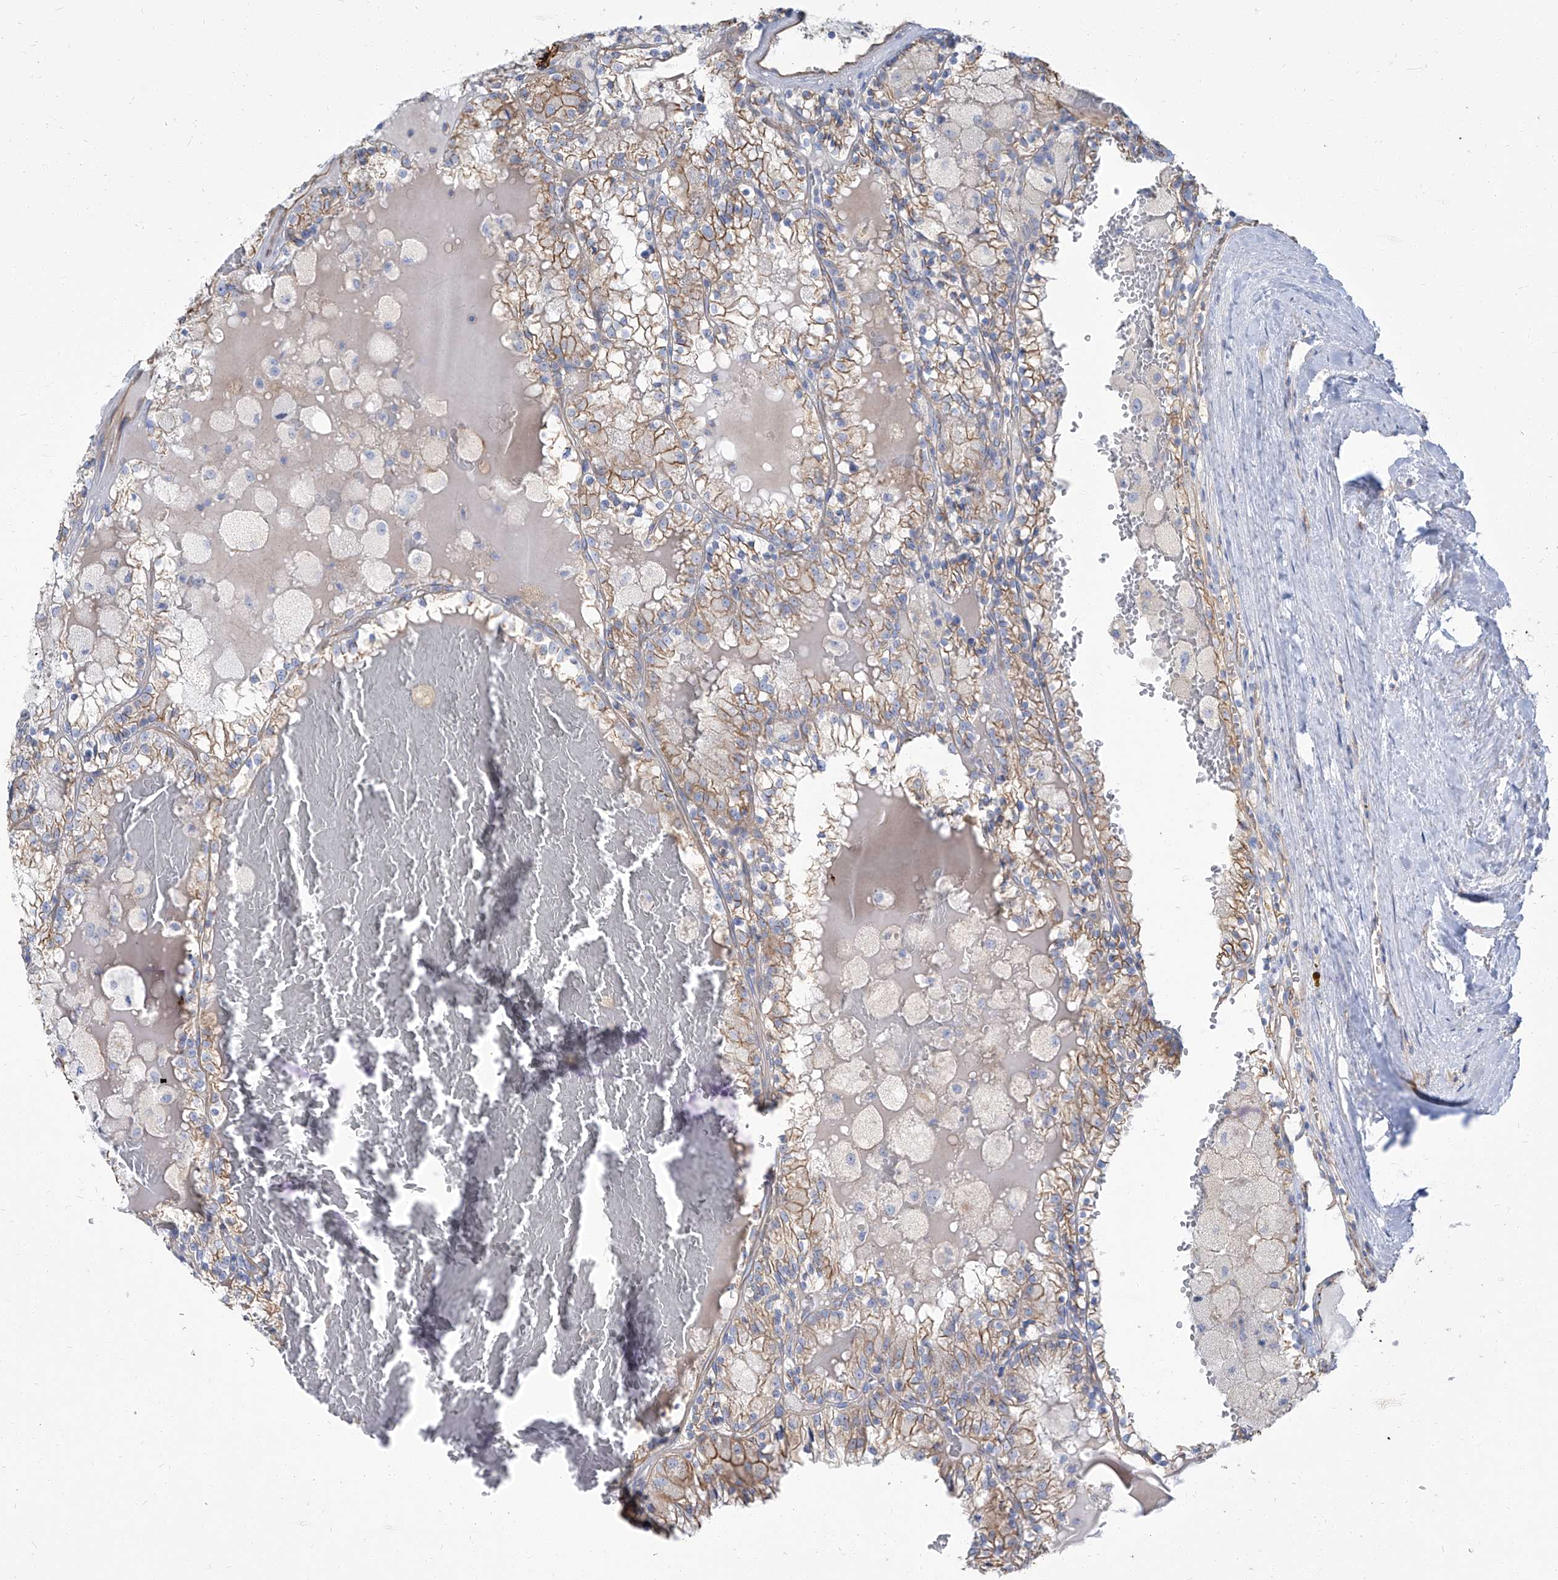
{"staining": {"intensity": "moderate", "quantity": ">75%", "location": "cytoplasmic/membranous"}, "tissue": "renal cancer", "cell_type": "Tumor cells", "image_type": "cancer", "snomed": [{"axis": "morphology", "description": "Adenocarcinoma, NOS"}, {"axis": "topography", "description": "Kidney"}], "caption": "An immunohistochemistry micrograph of neoplastic tissue is shown. Protein staining in brown highlights moderate cytoplasmic/membranous positivity in renal cancer (adenocarcinoma) within tumor cells. (DAB (3,3'-diaminobenzidine) IHC with brightfield microscopy, high magnification).", "gene": "TXLNB", "patient": {"sex": "female", "age": 56}}